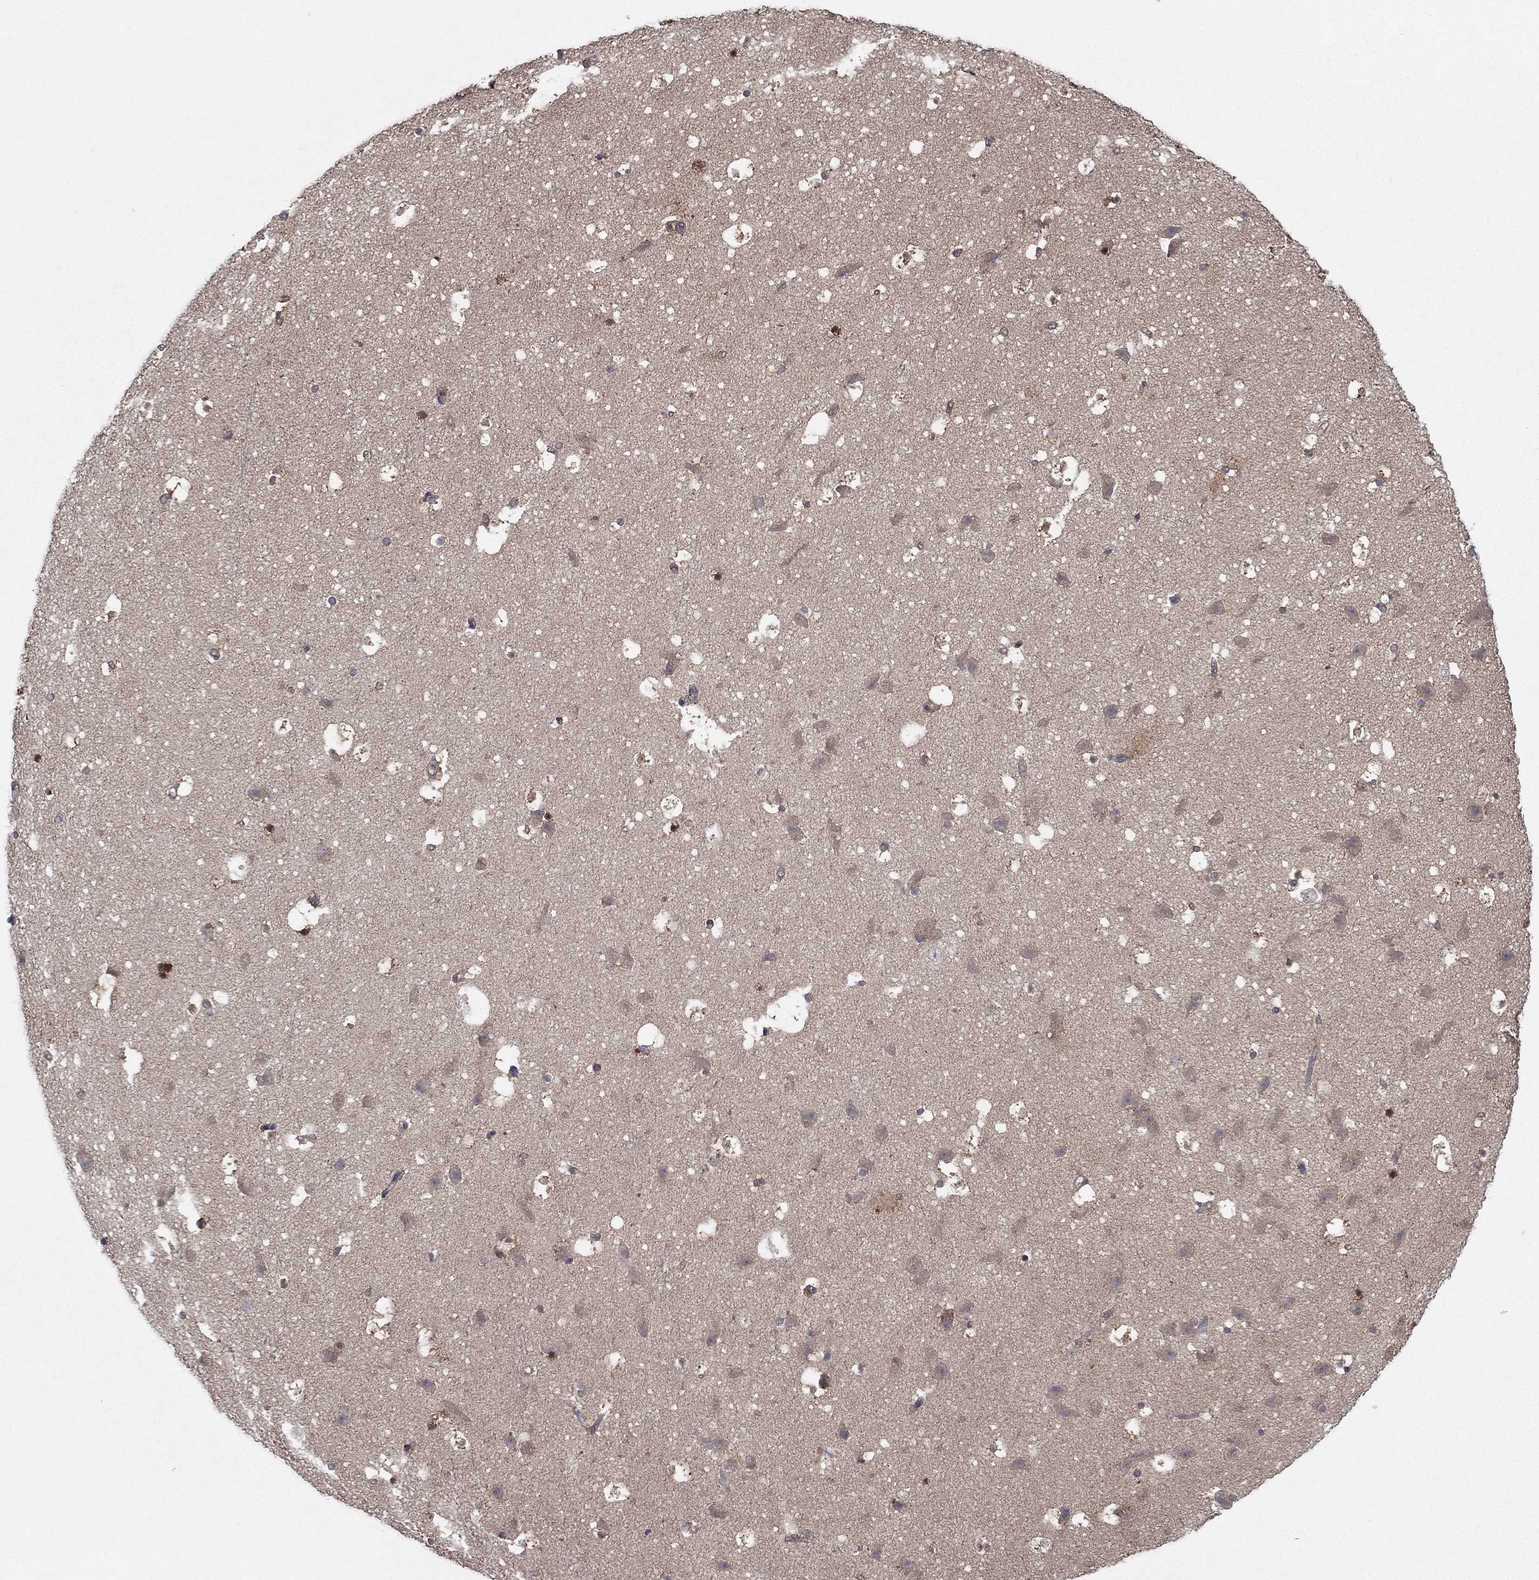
{"staining": {"intensity": "strong", "quantity": "25%-75%", "location": "cytoplasmic/membranous"}, "tissue": "hippocampus", "cell_type": "Glial cells", "image_type": "normal", "snomed": [{"axis": "morphology", "description": "Normal tissue, NOS"}, {"axis": "topography", "description": "Hippocampus"}], "caption": "DAB immunohistochemical staining of benign hippocampus exhibits strong cytoplasmic/membranous protein expression in about 25%-75% of glial cells.", "gene": "GRHPR", "patient": {"sex": "male", "age": 51}}